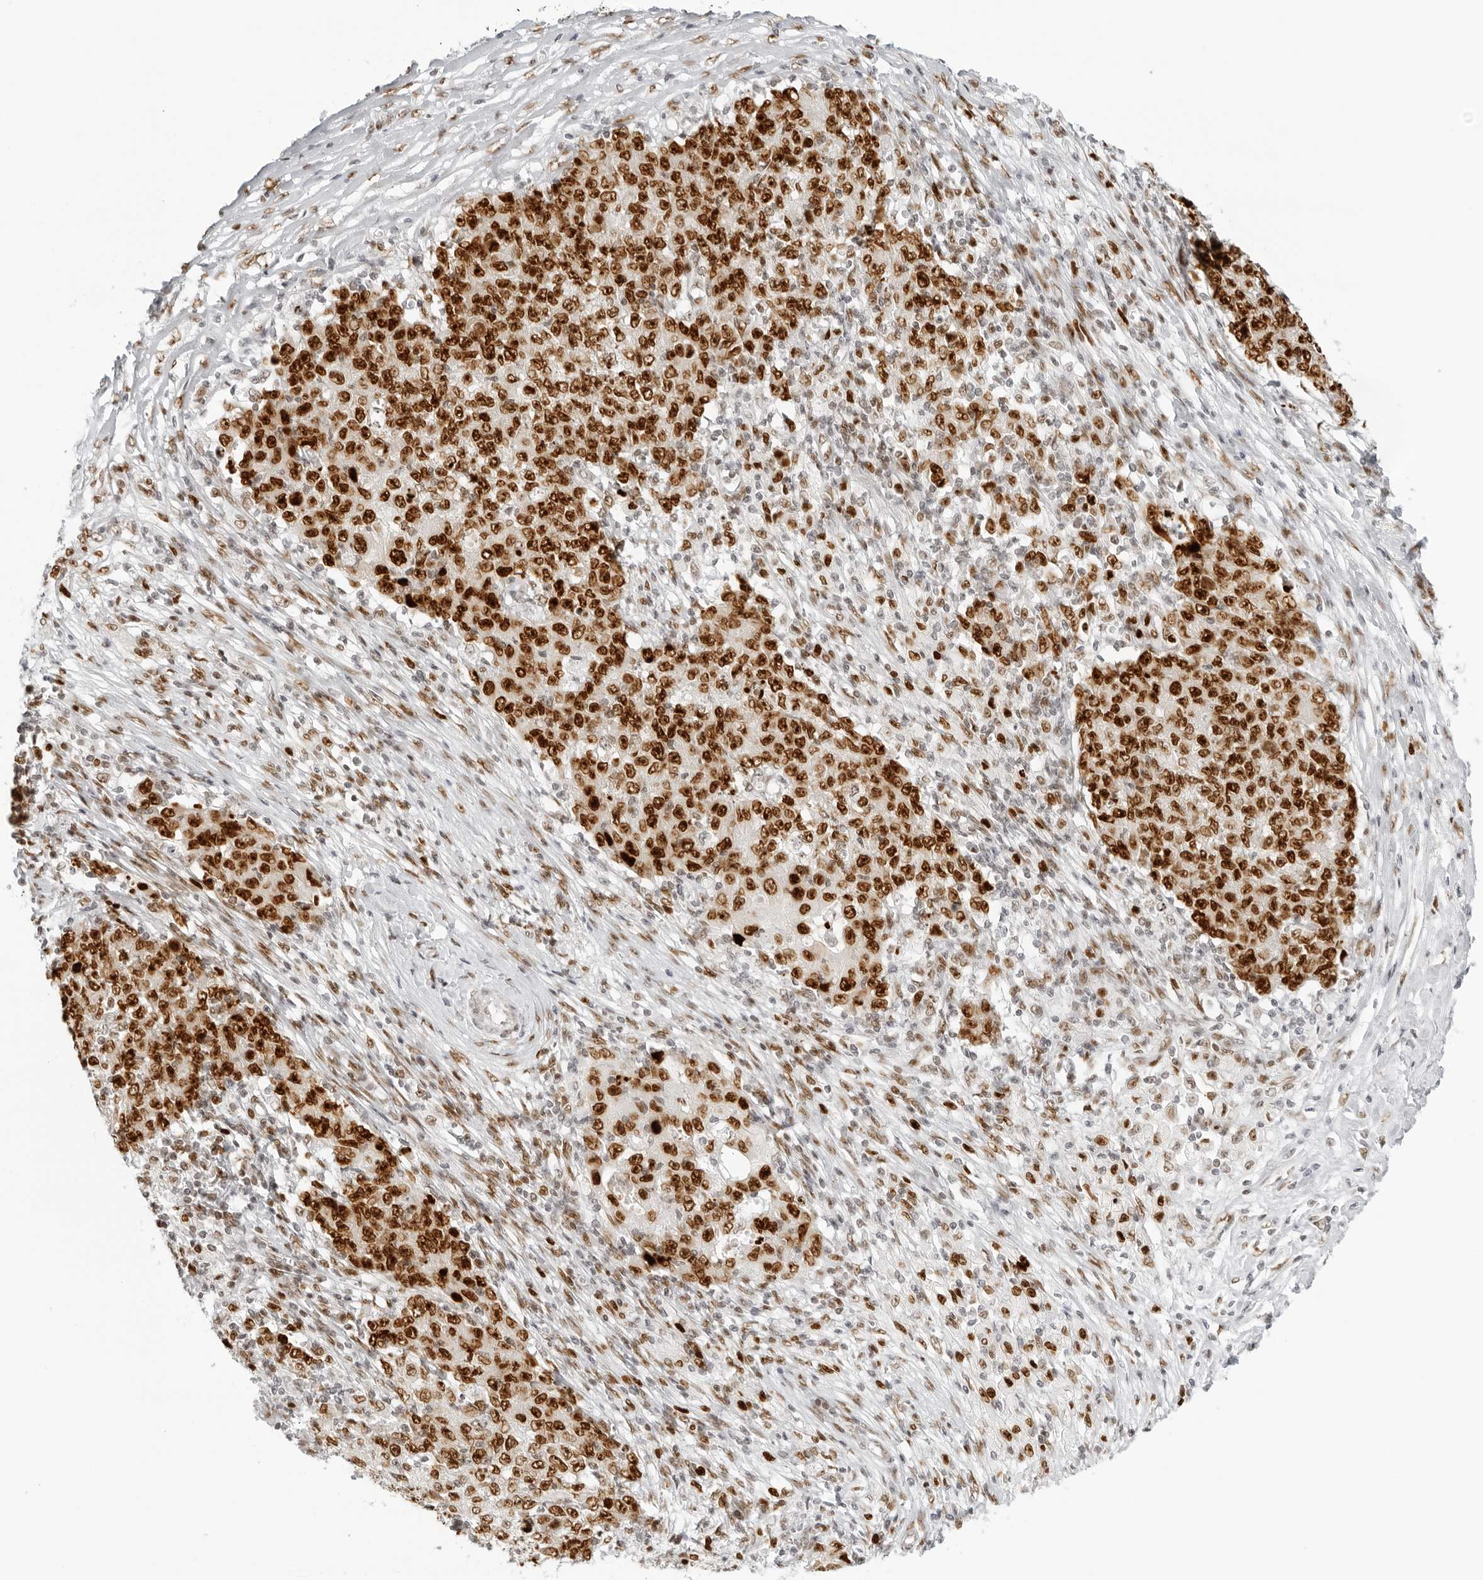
{"staining": {"intensity": "strong", "quantity": ">75%", "location": "nuclear"}, "tissue": "ovarian cancer", "cell_type": "Tumor cells", "image_type": "cancer", "snomed": [{"axis": "morphology", "description": "Carcinoma, endometroid"}, {"axis": "topography", "description": "Ovary"}], "caption": "A brown stain labels strong nuclear expression of a protein in human endometroid carcinoma (ovarian) tumor cells.", "gene": "RCC1", "patient": {"sex": "female", "age": 42}}